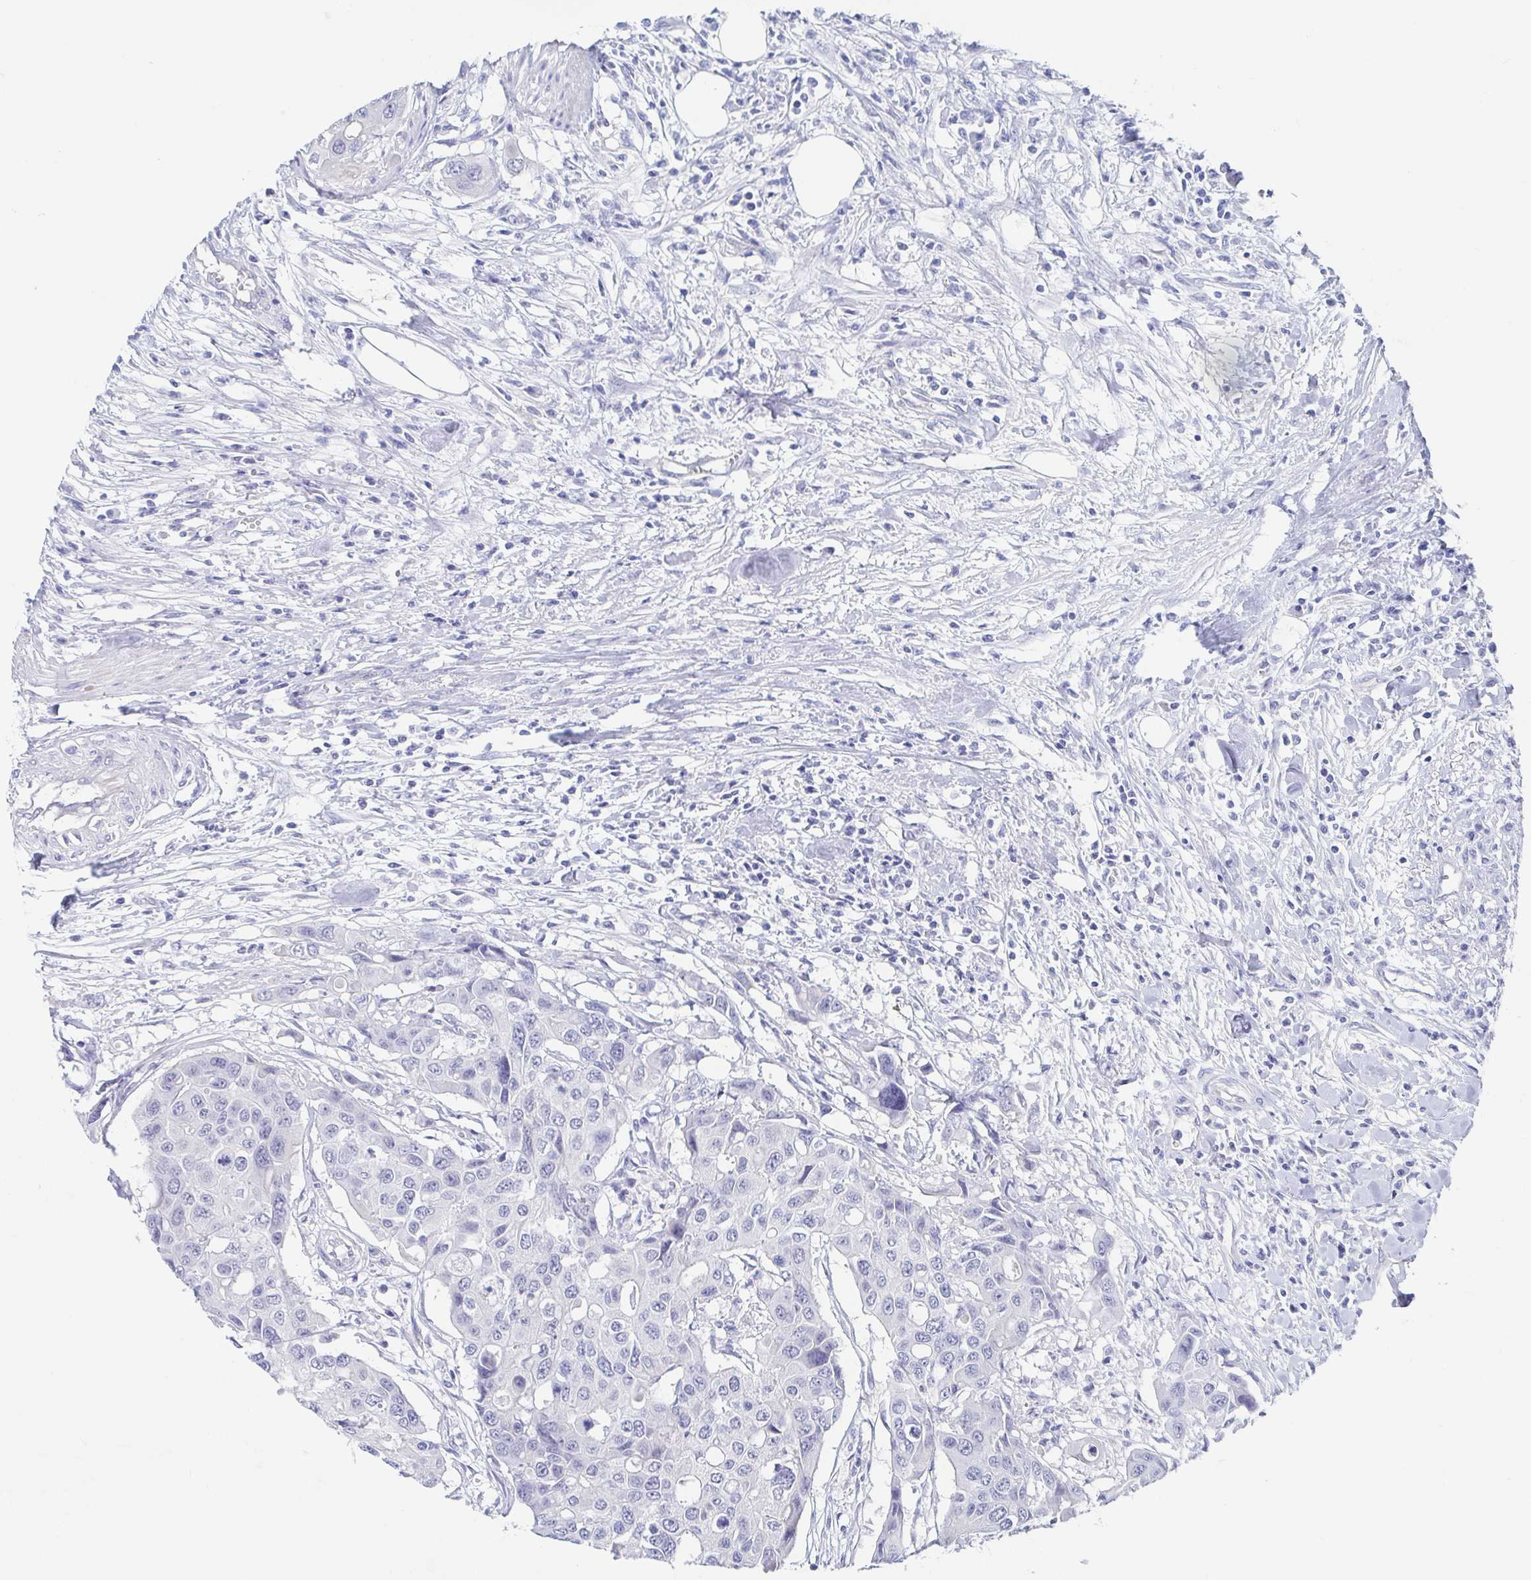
{"staining": {"intensity": "negative", "quantity": "none", "location": "none"}, "tissue": "colorectal cancer", "cell_type": "Tumor cells", "image_type": "cancer", "snomed": [{"axis": "morphology", "description": "Adenocarcinoma, NOS"}, {"axis": "topography", "description": "Colon"}], "caption": "DAB immunohistochemical staining of human colorectal adenocarcinoma demonstrates no significant positivity in tumor cells. (DAB immunohistochemistry (IHC), high magnification).", "gene": "TEX12", "patient": {"sex": "male", "age": 77}}